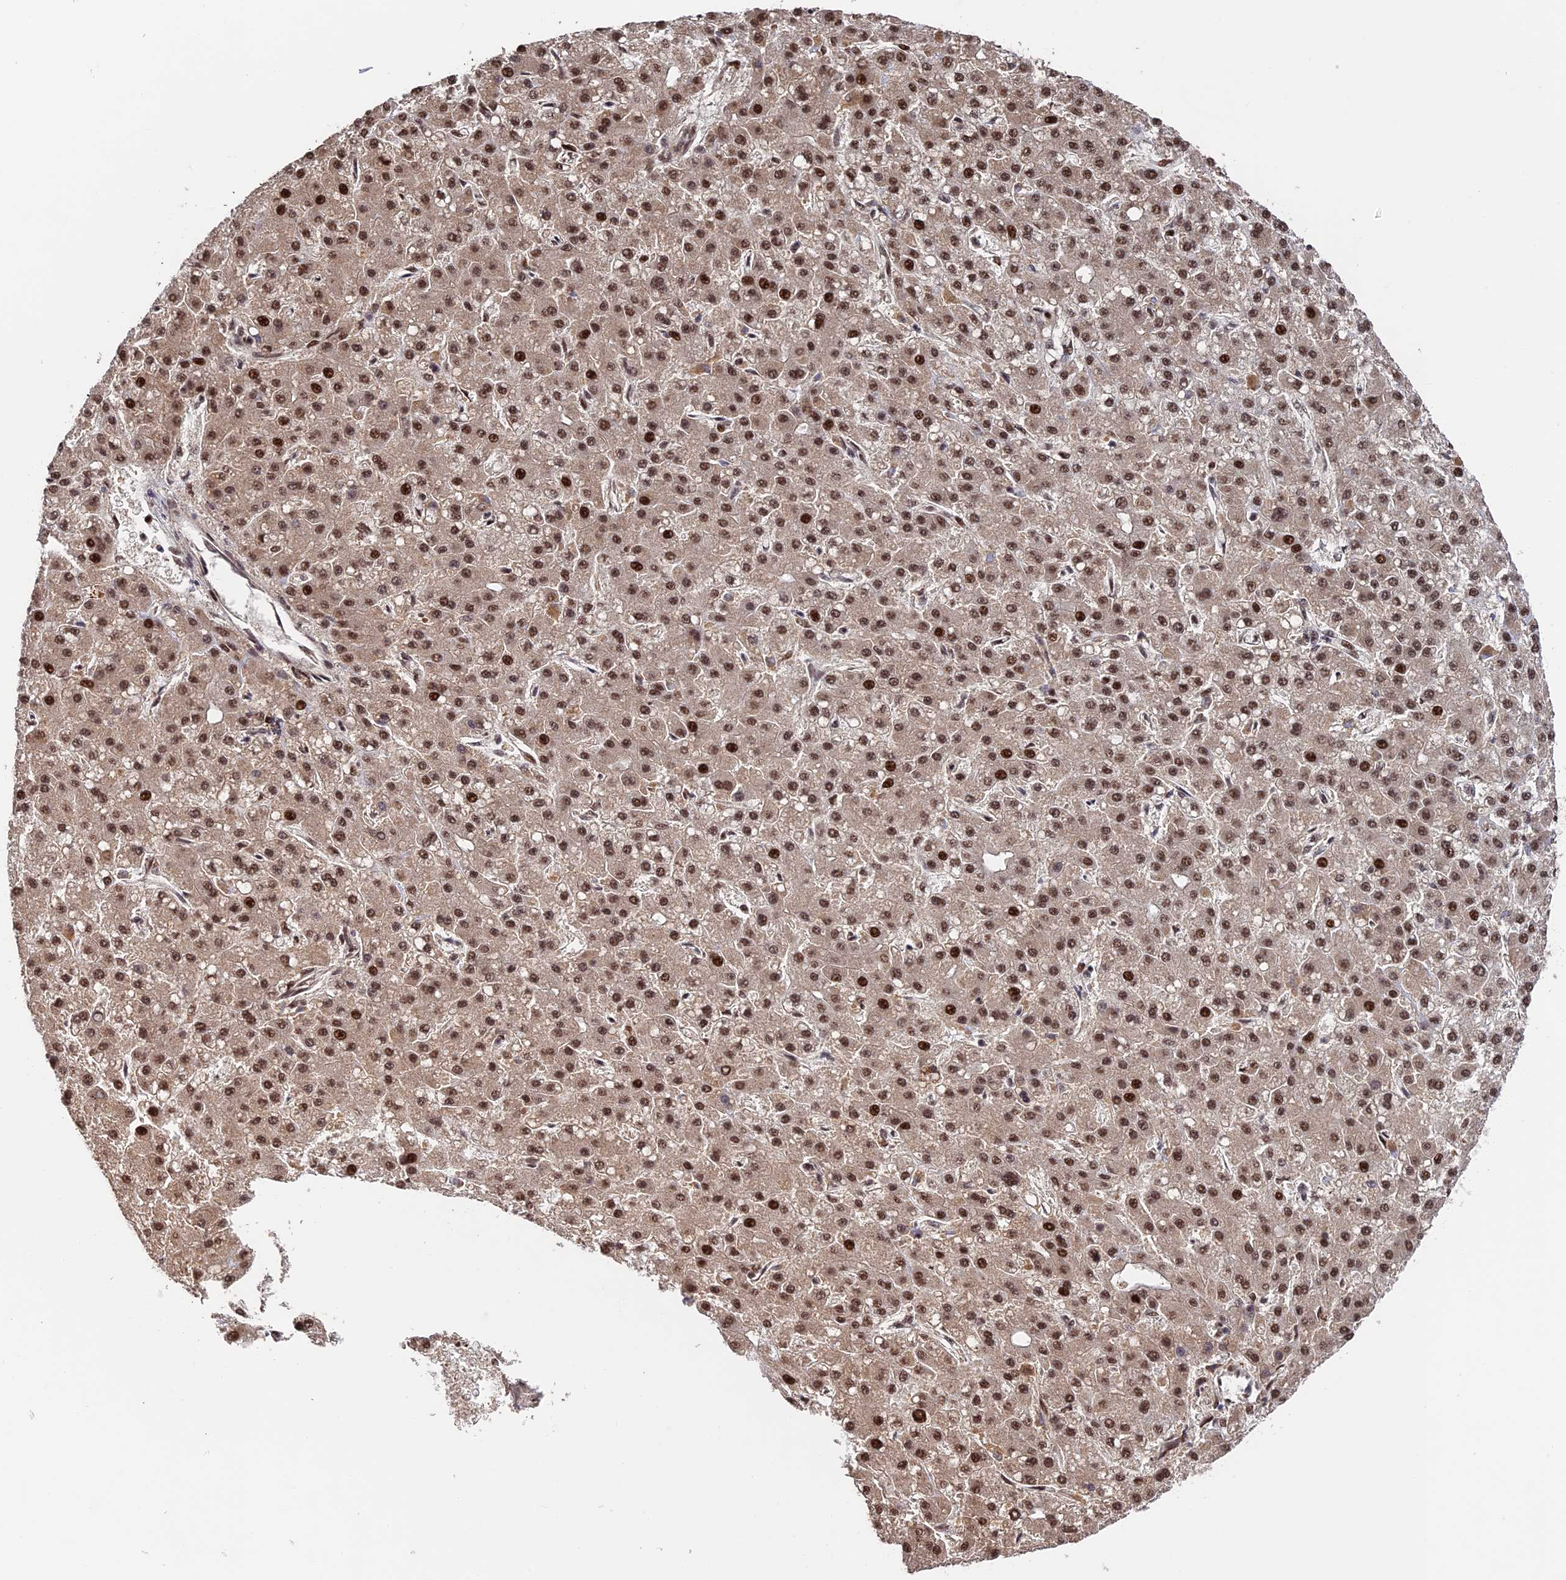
{"staining": {"intensity": "strong", "quantity": ">75%", "location": "nuclear"}, "tissue": "liver cancer", "cell_type": "Tumor cells", "image_type": "cancer", "snomed": [{"axis": "morphology", "description": "Carcinoma, Hepatocellular, NOS"}, {"axis": "topography", "description": "Liver"}], "caption": "Liver hepatocellular carcinoma tissue exhibits strong nuclear staining in about >75% of tumor cells, visualized by immunohistochemistry.", "gene": "OSBPL1A", "patient": {"sex": "male", "age": 67}}